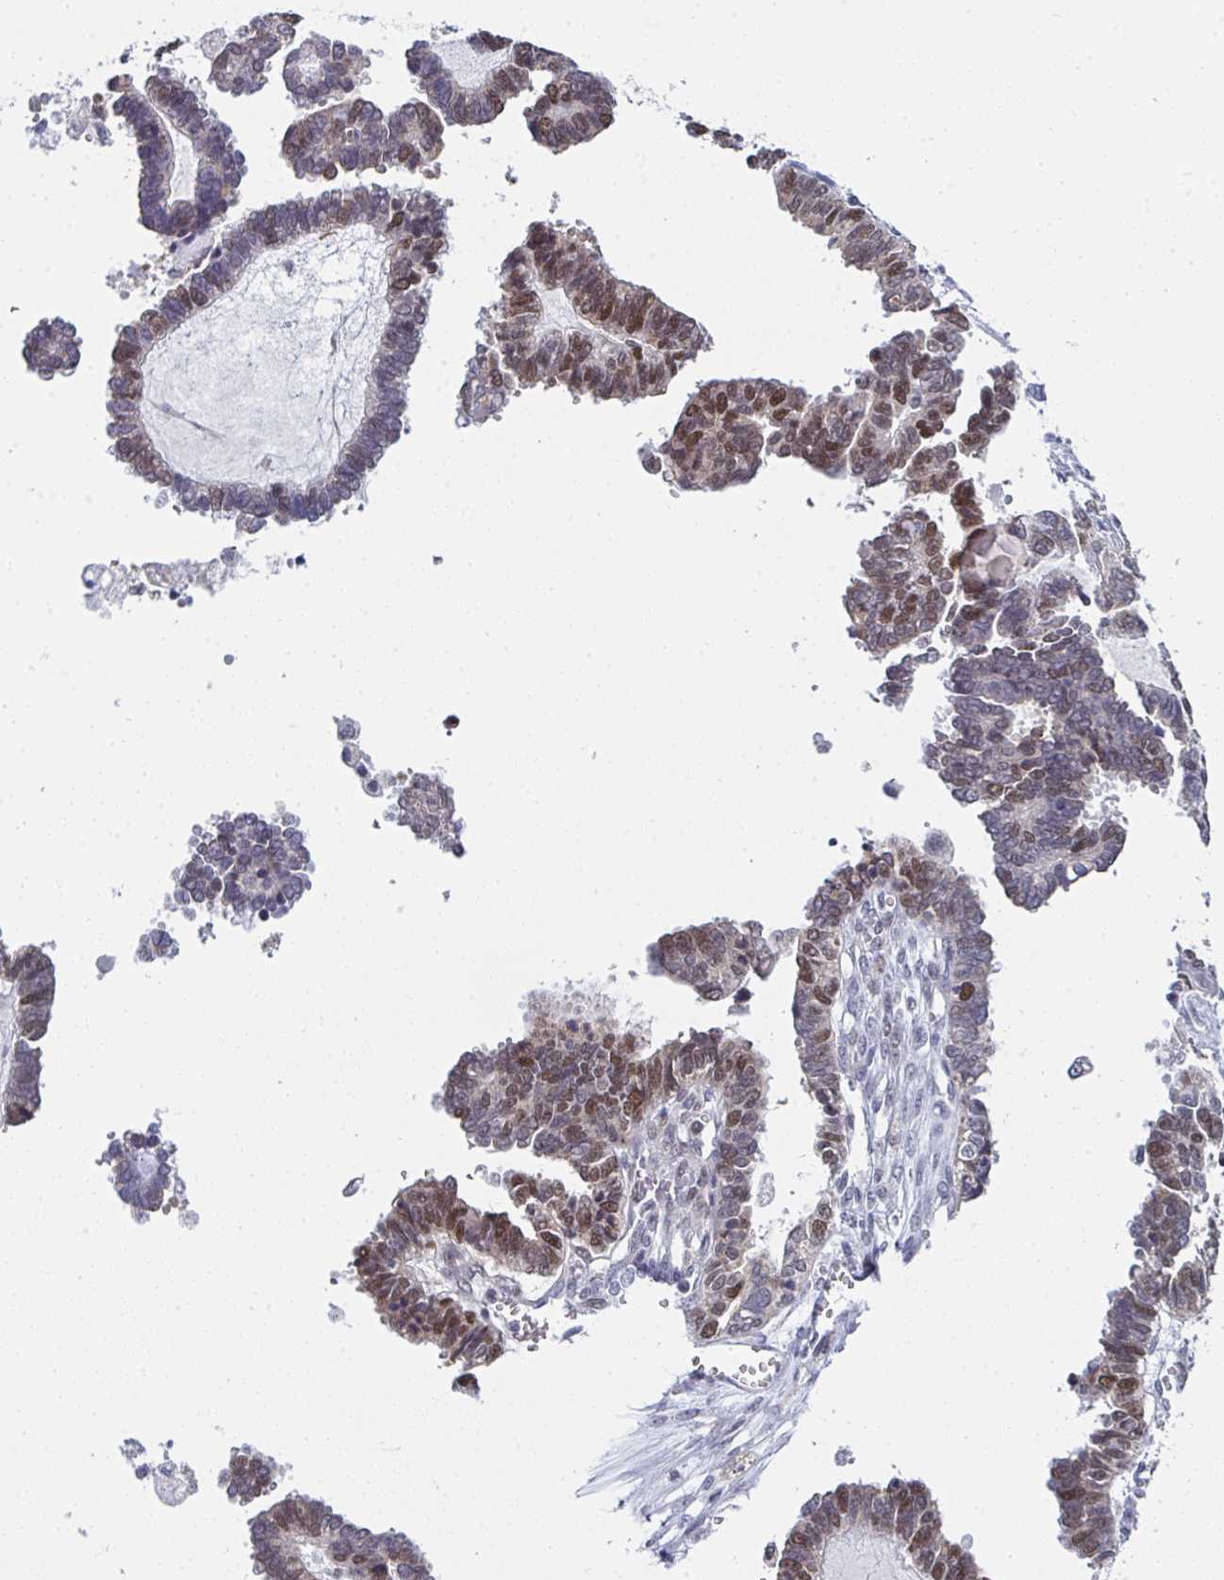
{"staining": {"intensity": "moderate", "quantity": ">75%", "location": "nuclear"}, "tissue": "ovarian cancer", "cell_type": "Tumor cells", "image_type": "cancer", "snomed": [{"axis": "morphology", "description": "Cystadenocarcinoma, serous, NOS"}, {"axis": "topography", "description": "Ovary"}], "caption": "Immunohistochemistry (IHC) (DAB) staining of human ovarian cancer (serous cystadenocarcinoma) displays moderate nuclear protein expression in approximately >75% of tumor cells.", "gene": "GINS2", "patient": {"sex": "female", "age": 51}}